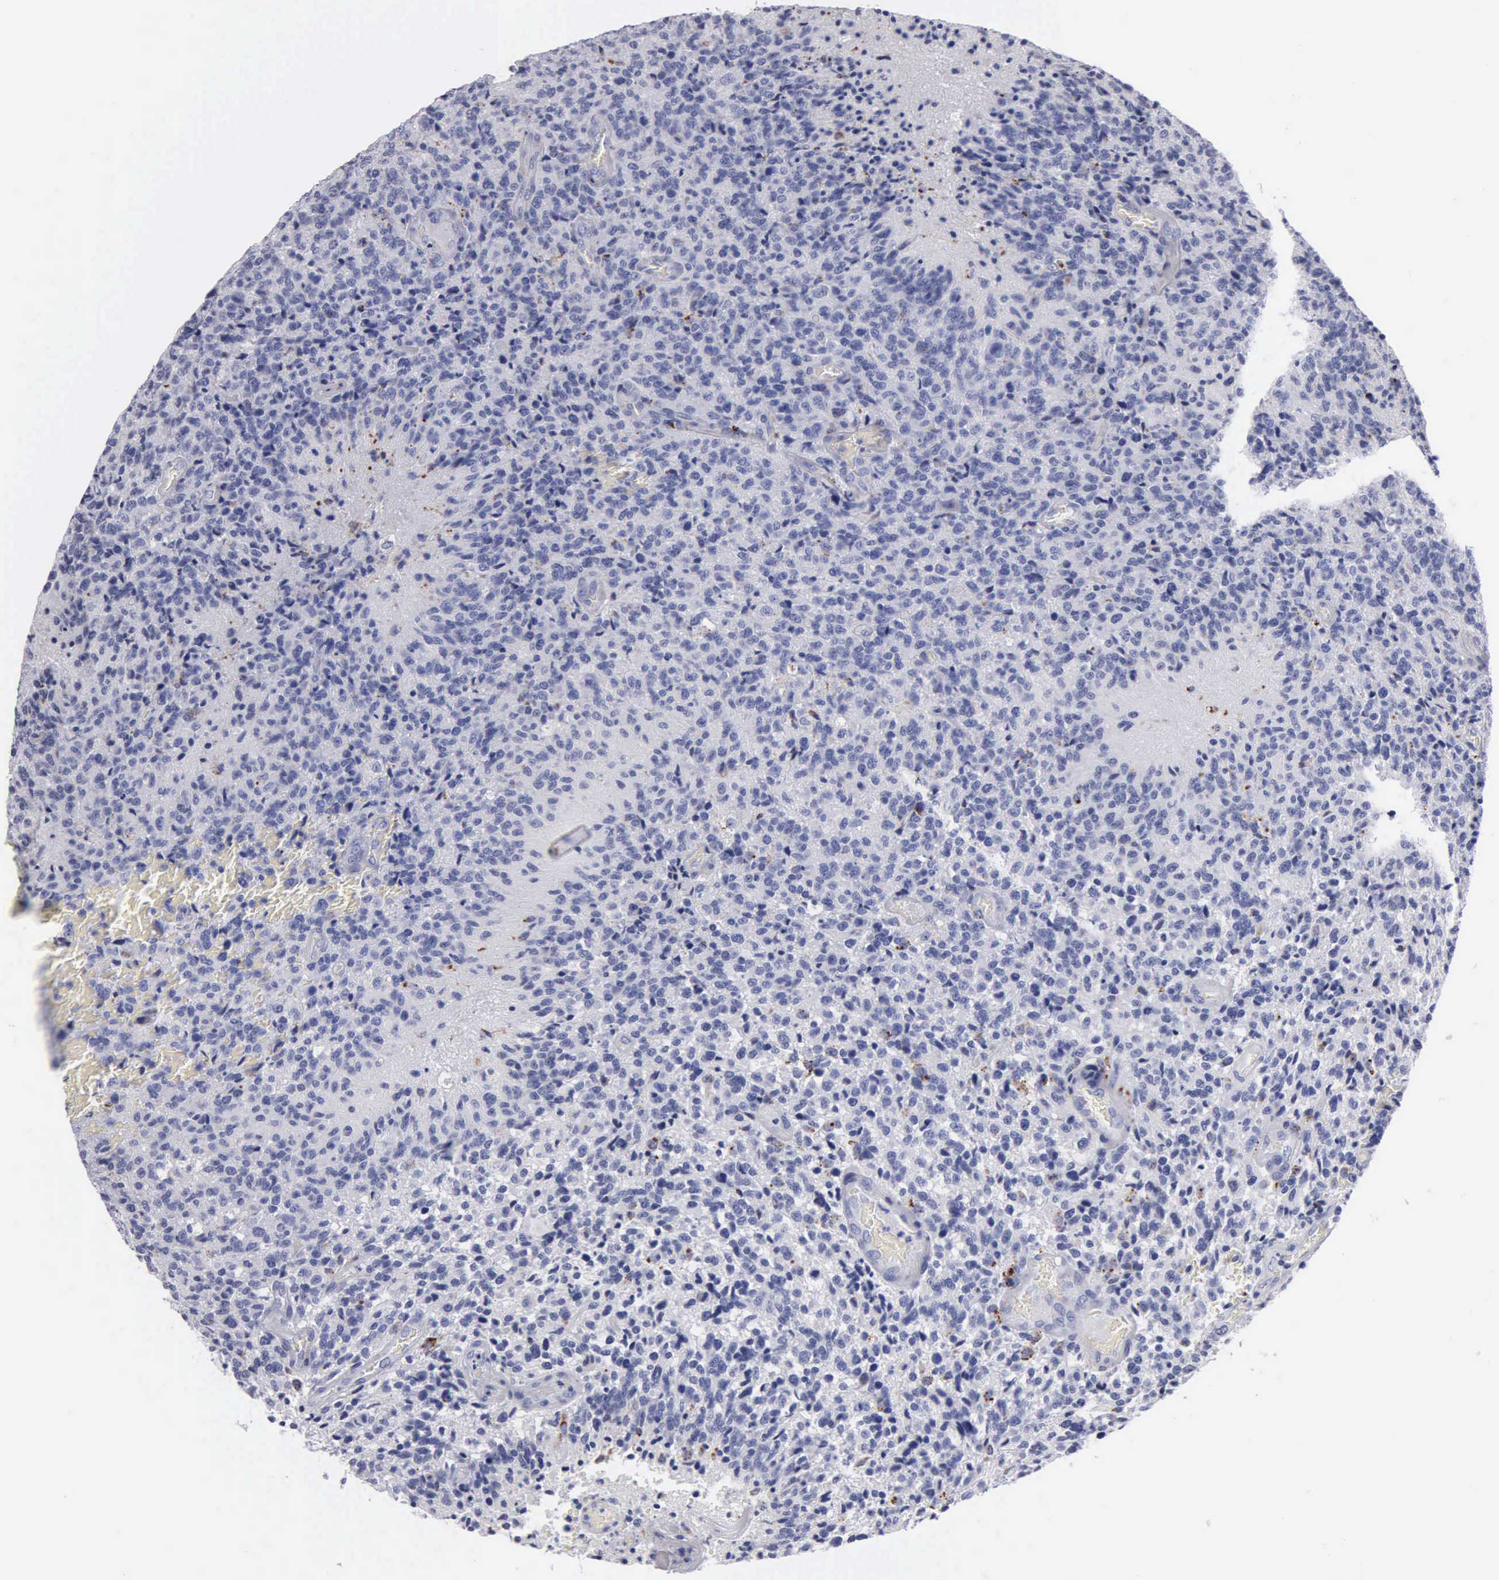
{"staining": {"intensity": "negative", "quantity": "none", "location": "none"}, "tissue": "glioma", "cell_type": "Tumor cells", "image_type": "cancer", "snomed": [{"axis": "morphology", "description": "Glioma, malignant, High grade"}, {"axis": "topography", "description": "Brain"}], "caption": "This is an immunohistochemistry micrograph of human malignant glioma (high-grade). There is no expression in tumor cells.", "gene": "CTSL", "patient": {"sex": "male", "age": 36}}